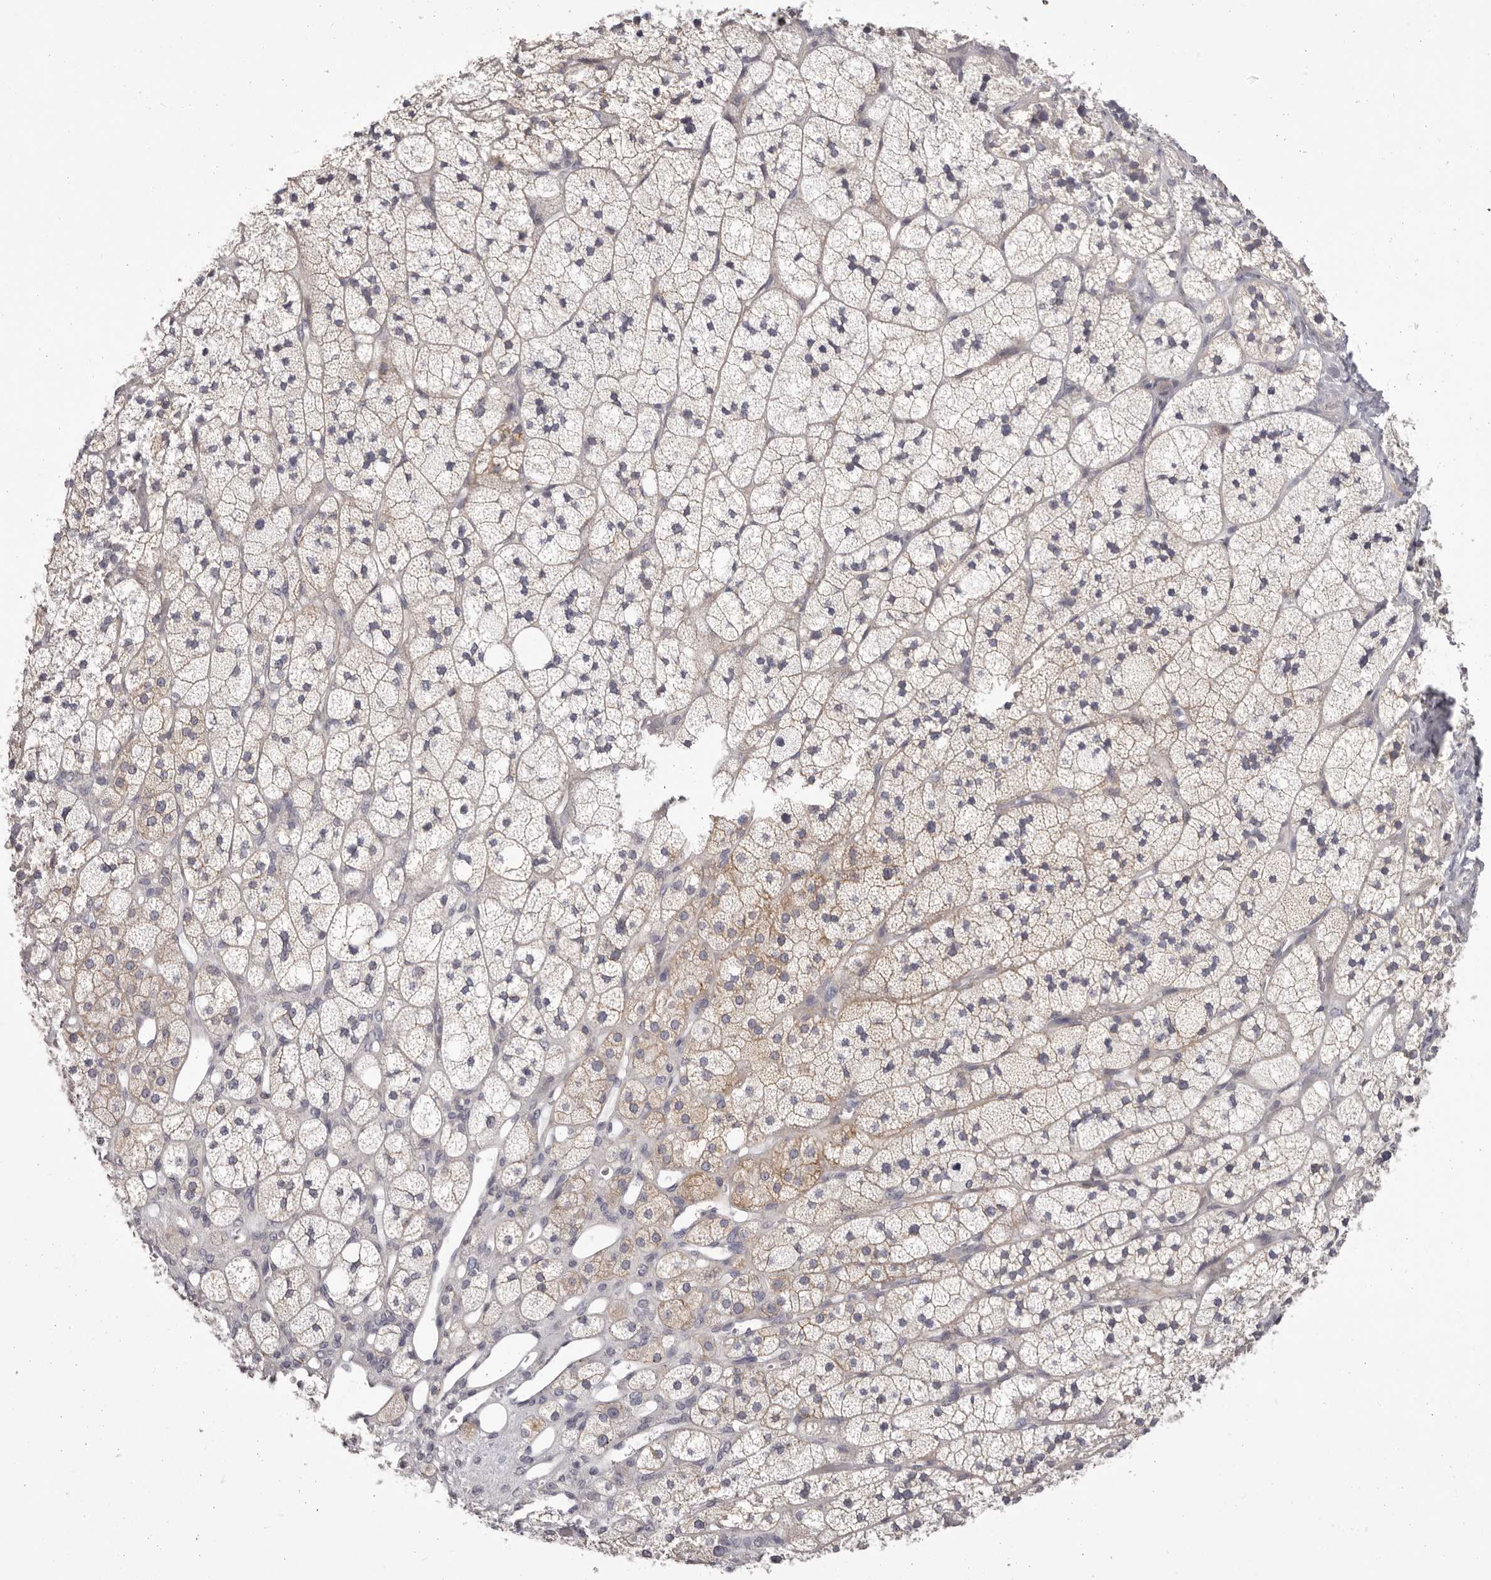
{"staining": {"intensity": "moderate", "quantity": "25%-75%", "location": "cytoplasmic/membranous"}, "tissue": "adrenal gland", "cell_type": "Glandular cells", "image_type": "normal", "snomed": [{"axis": "morphology", "description": "Normal tissue, NOS"}, {"axis": "topography", "description": "Adrenal gland"}], "caption": "Adrenal gland stained for a protein reveals moderate cytoplasmic/membranous positivity in glandular cells. (DAB IHC with brightfield microscopy, high magnification).", "gene": "OTUD3", "patient": {"sex": "male", "age": 61}}